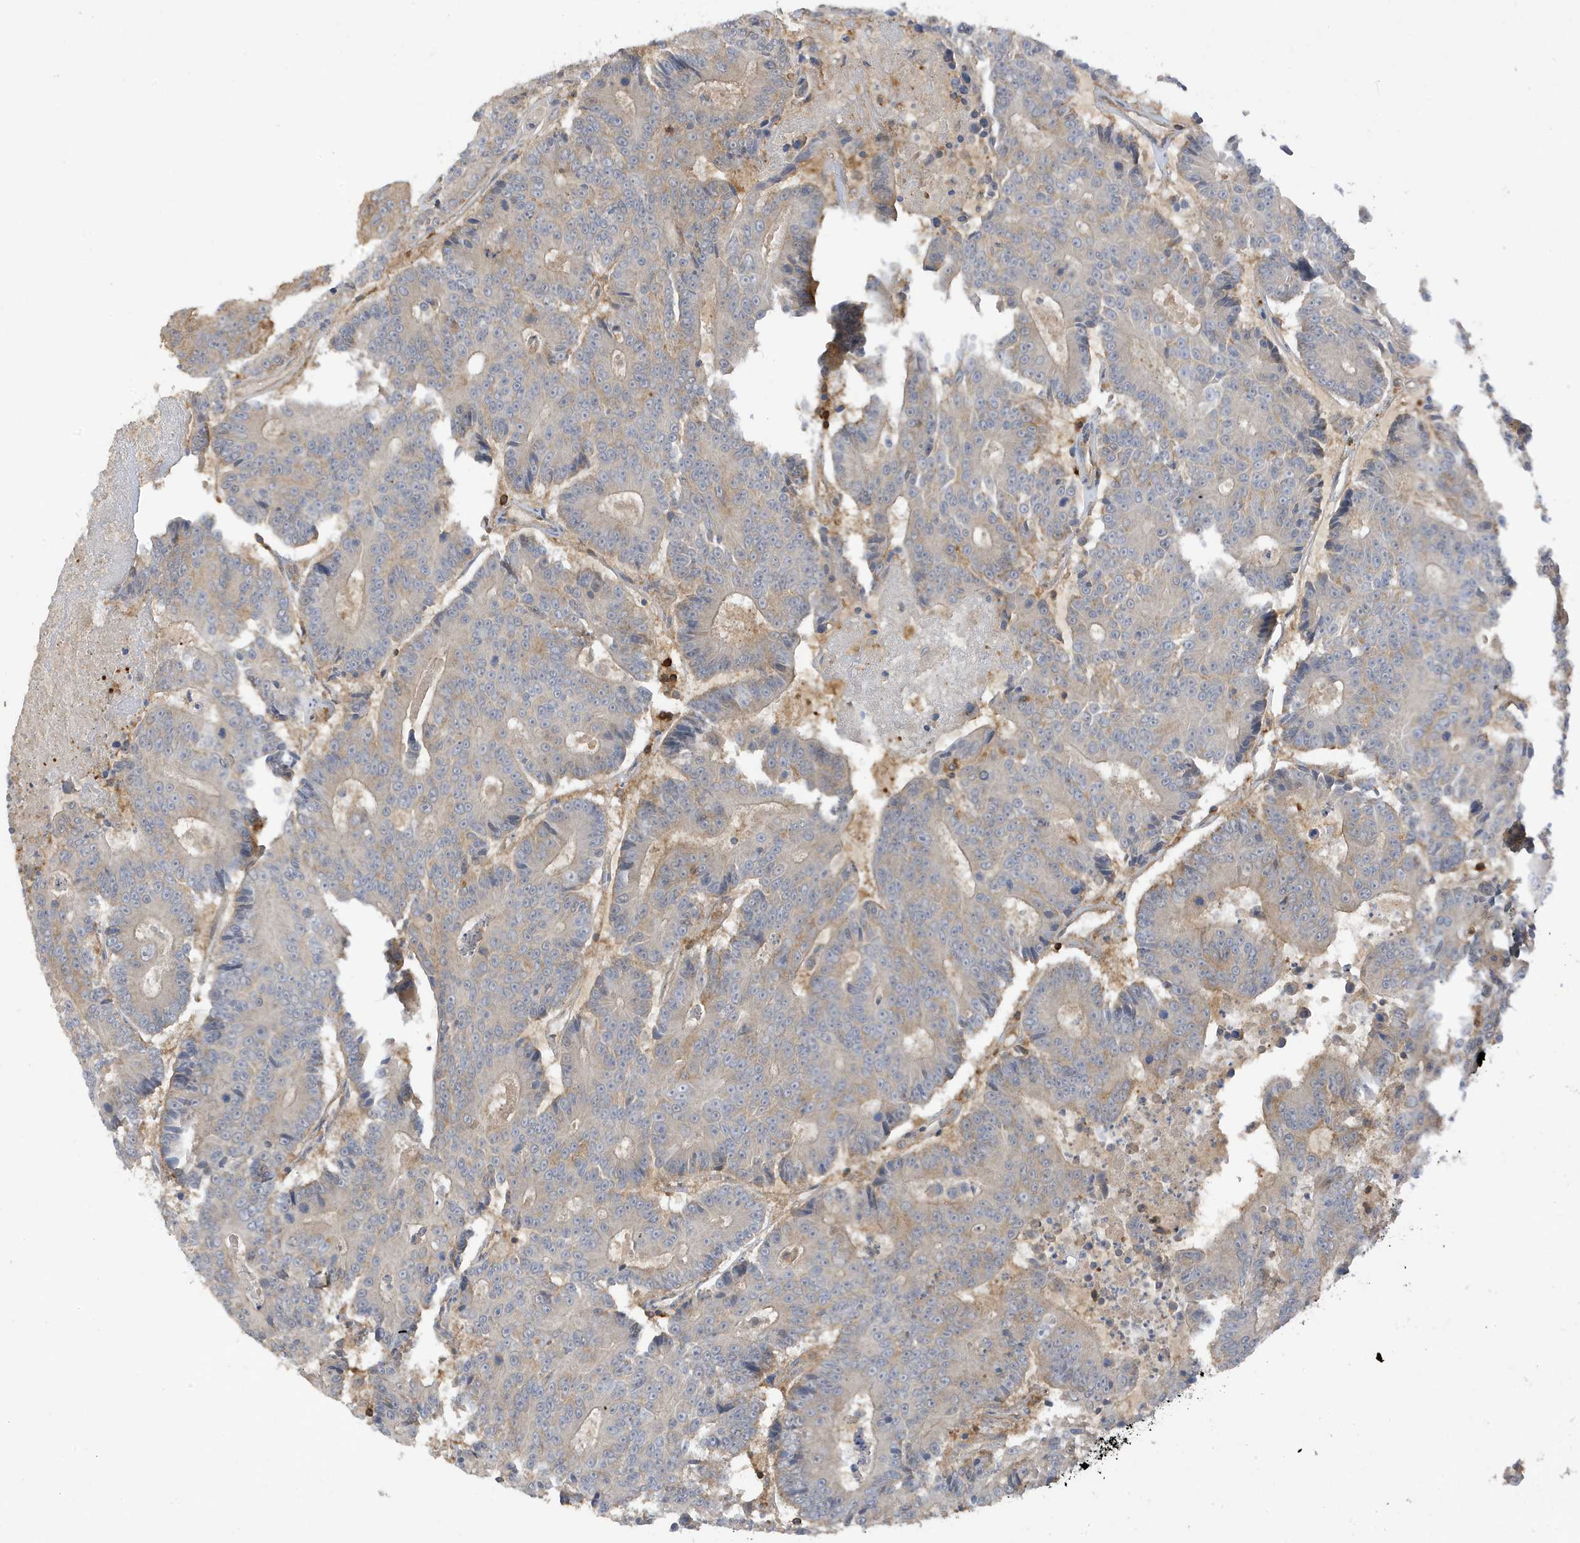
{"staining": {"intensity": "weak", "quantity": "<25%", "location": "cytoplasmic/membranous"}, "tissue": "colorectal cancer", "cell_type": "Tumor cells", "image_type": "cancer", "snomed": [{"axis": "morphology", "description": "Adenocarcinoma, NOS"}, {"axis": "topography", "description": "Colon"}], "caption": "Micrograph shows no significant protein positivity in tumor cells of colorectal cancer (adenocarcinoma).", "gene": "PHACTR2", "patient": {"sex": "male", "age": 83}}